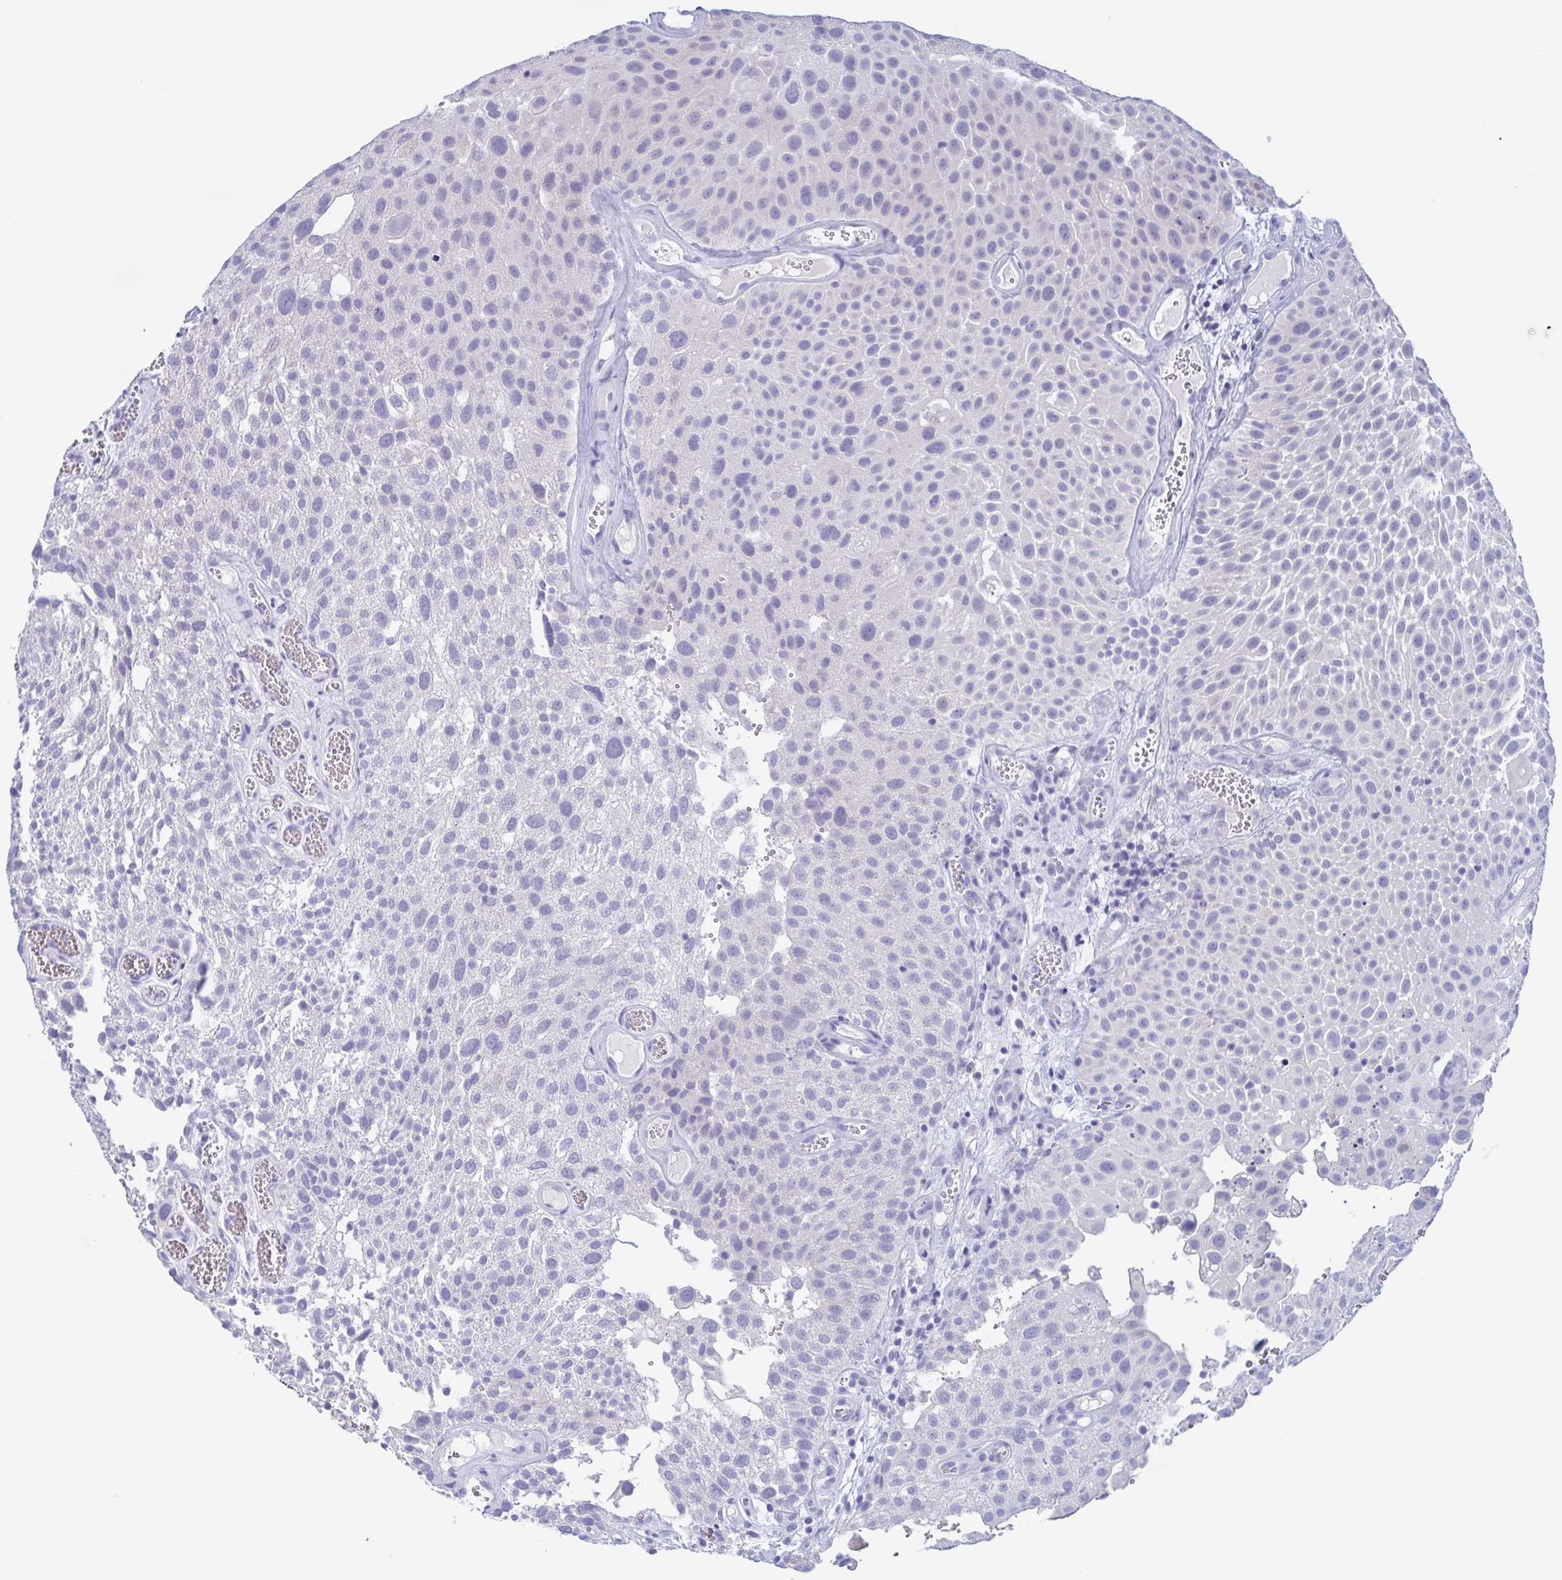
{"staining": {"intensity": "negative", "quantity": "none", "location": "none"}, "tissue": "urothelial cancer", "cell_type": "Tumor cells", "image_type": "cancer", "snomed": [{"axis": "morphology", "description": "Urothelial carcinoma, Low grade"}, {"axis": "topography", "description": "Urinary bladder"}], "caption": "Immunohistochemistry photomicrograph of neoplastic tissue: urothelial cancer stained with DAB (3,3'-diaminobenzidine) displays no significant protein positivity in tumor cells.", "gene": "TREH", "patient": {"sex": "male", "age": 72}}